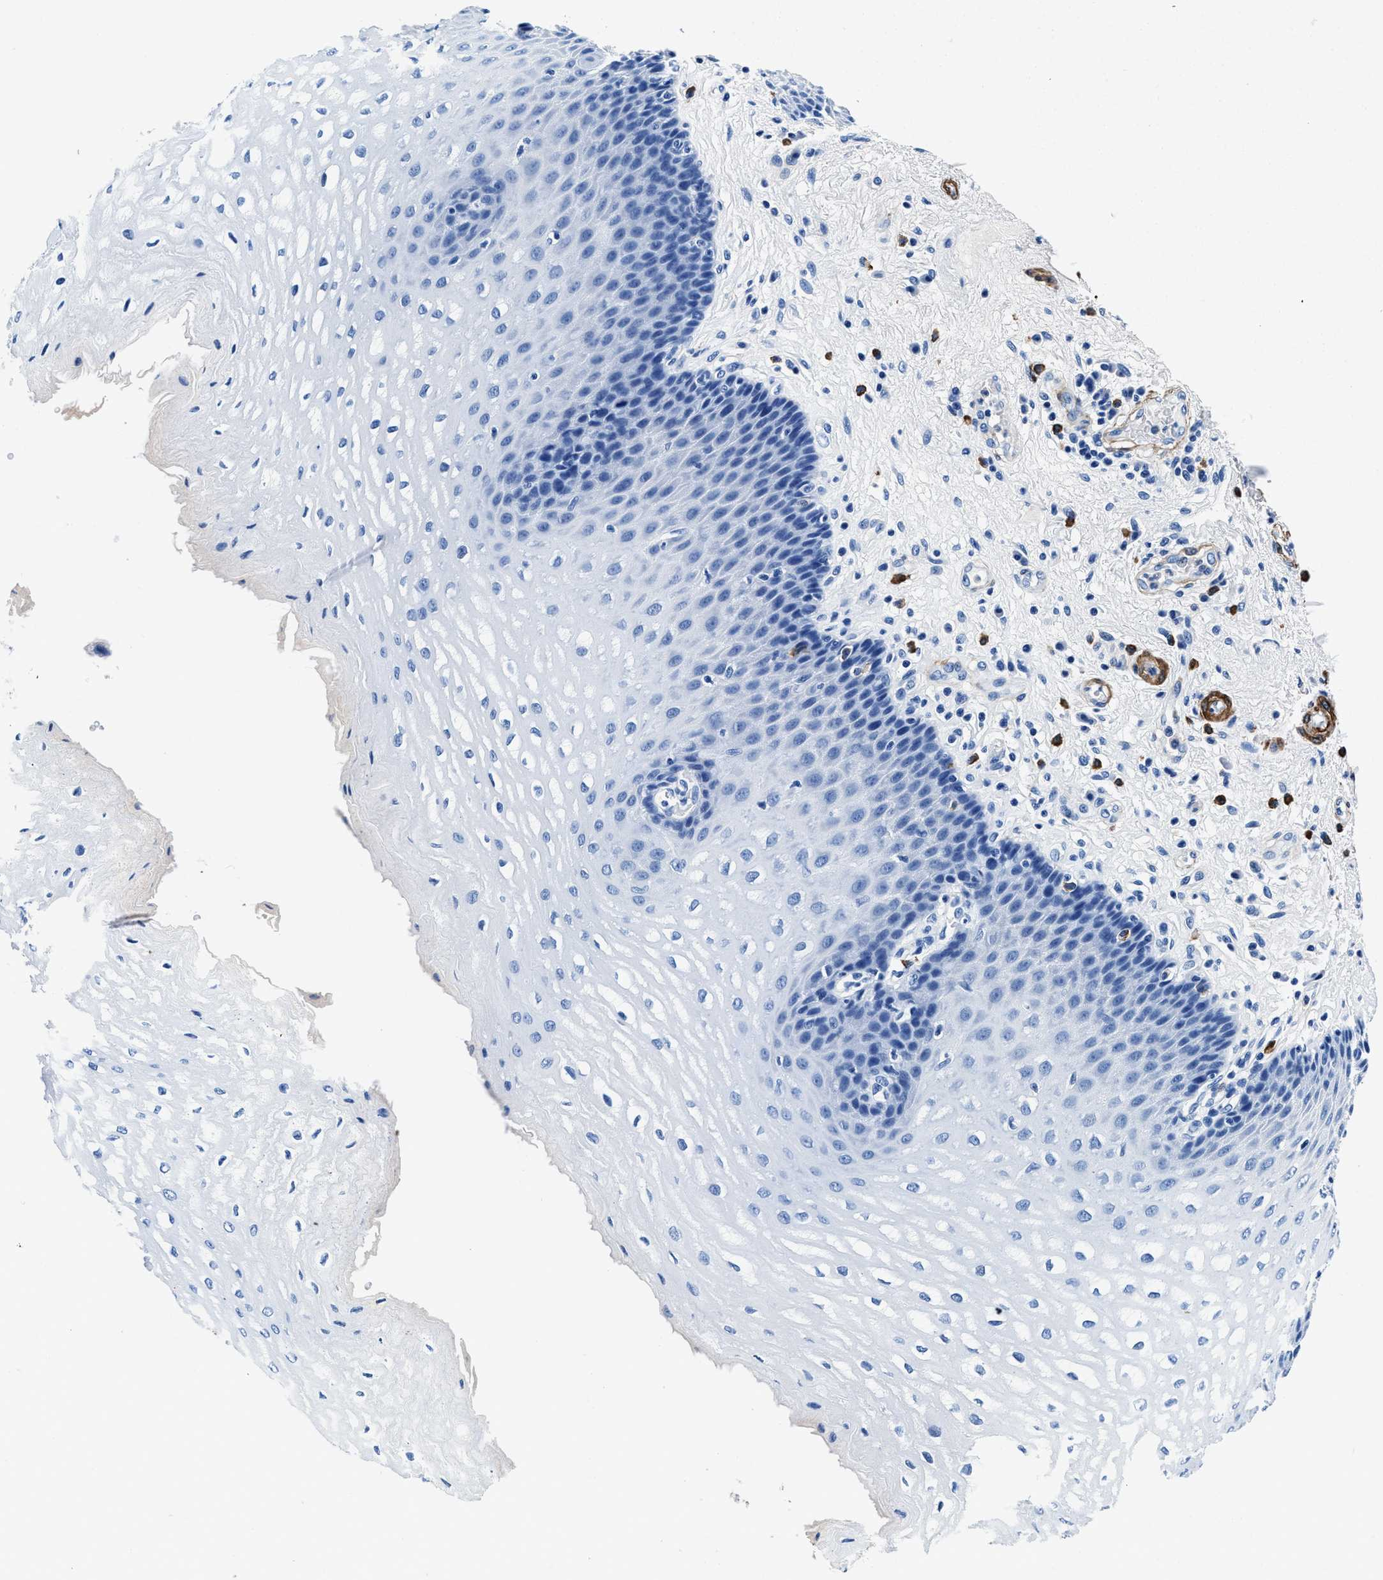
{"staining": {"intensity": "negative", "quantity": "none", "location": "none"}, "tissue": "esophagus", "cell_type": "Squamous epithelial cells", "image_type": "normal", "snomed": [{"axis": "morphology", "description": "Normal tissue, NOS"}, {"axis": "topography", "description": "Esophagus"}], "caption": "Micrograph shows no protein positivity in squamous epithelial cells of unremarkable esophagus. Brightfield microscopy of immunohistochemistry stained with DAB (3,3'-diaminobenzidine) (brown) and hematoxylin (blue), captured at high magnification.", "gene": "TEX261", "patient": {"sex": "male", "age": 54}}